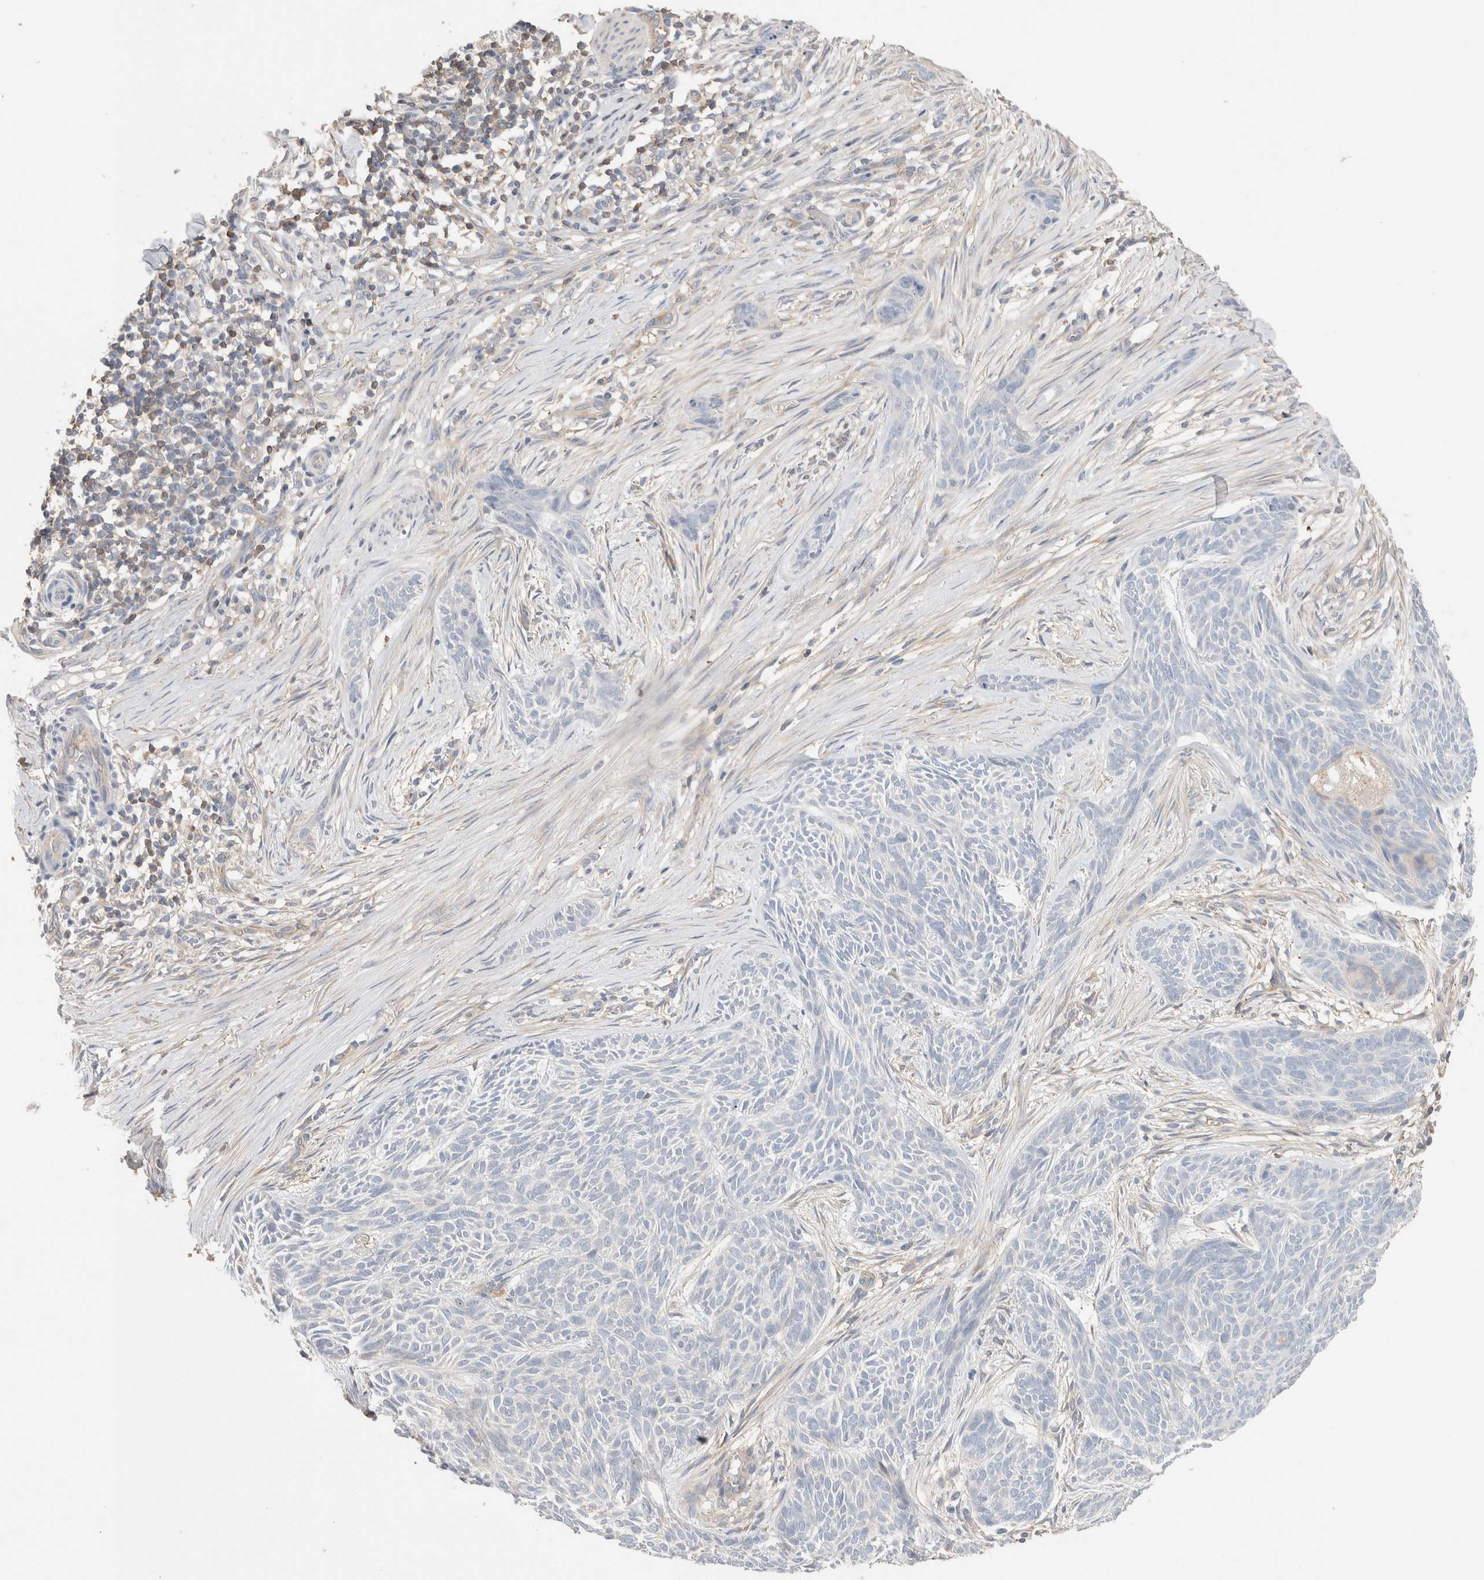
{"staining": {"intensity": "negative", "quantity": "none", "location": "none"}, "tissue": "skin cancer", "cell_type": "Tumor cells", "image_type": "cancer", "snomed": [{"axis": "morphology", "description": "Basal cell carcinoma"}, {"axis": "topography", "description": "Skin"}], "caption": "Tumor cells are negative for protein expression in human basal cell carcinoma (skin).", "gene": "CAPN2", "patient": {"sex": "female", "age": 59}}